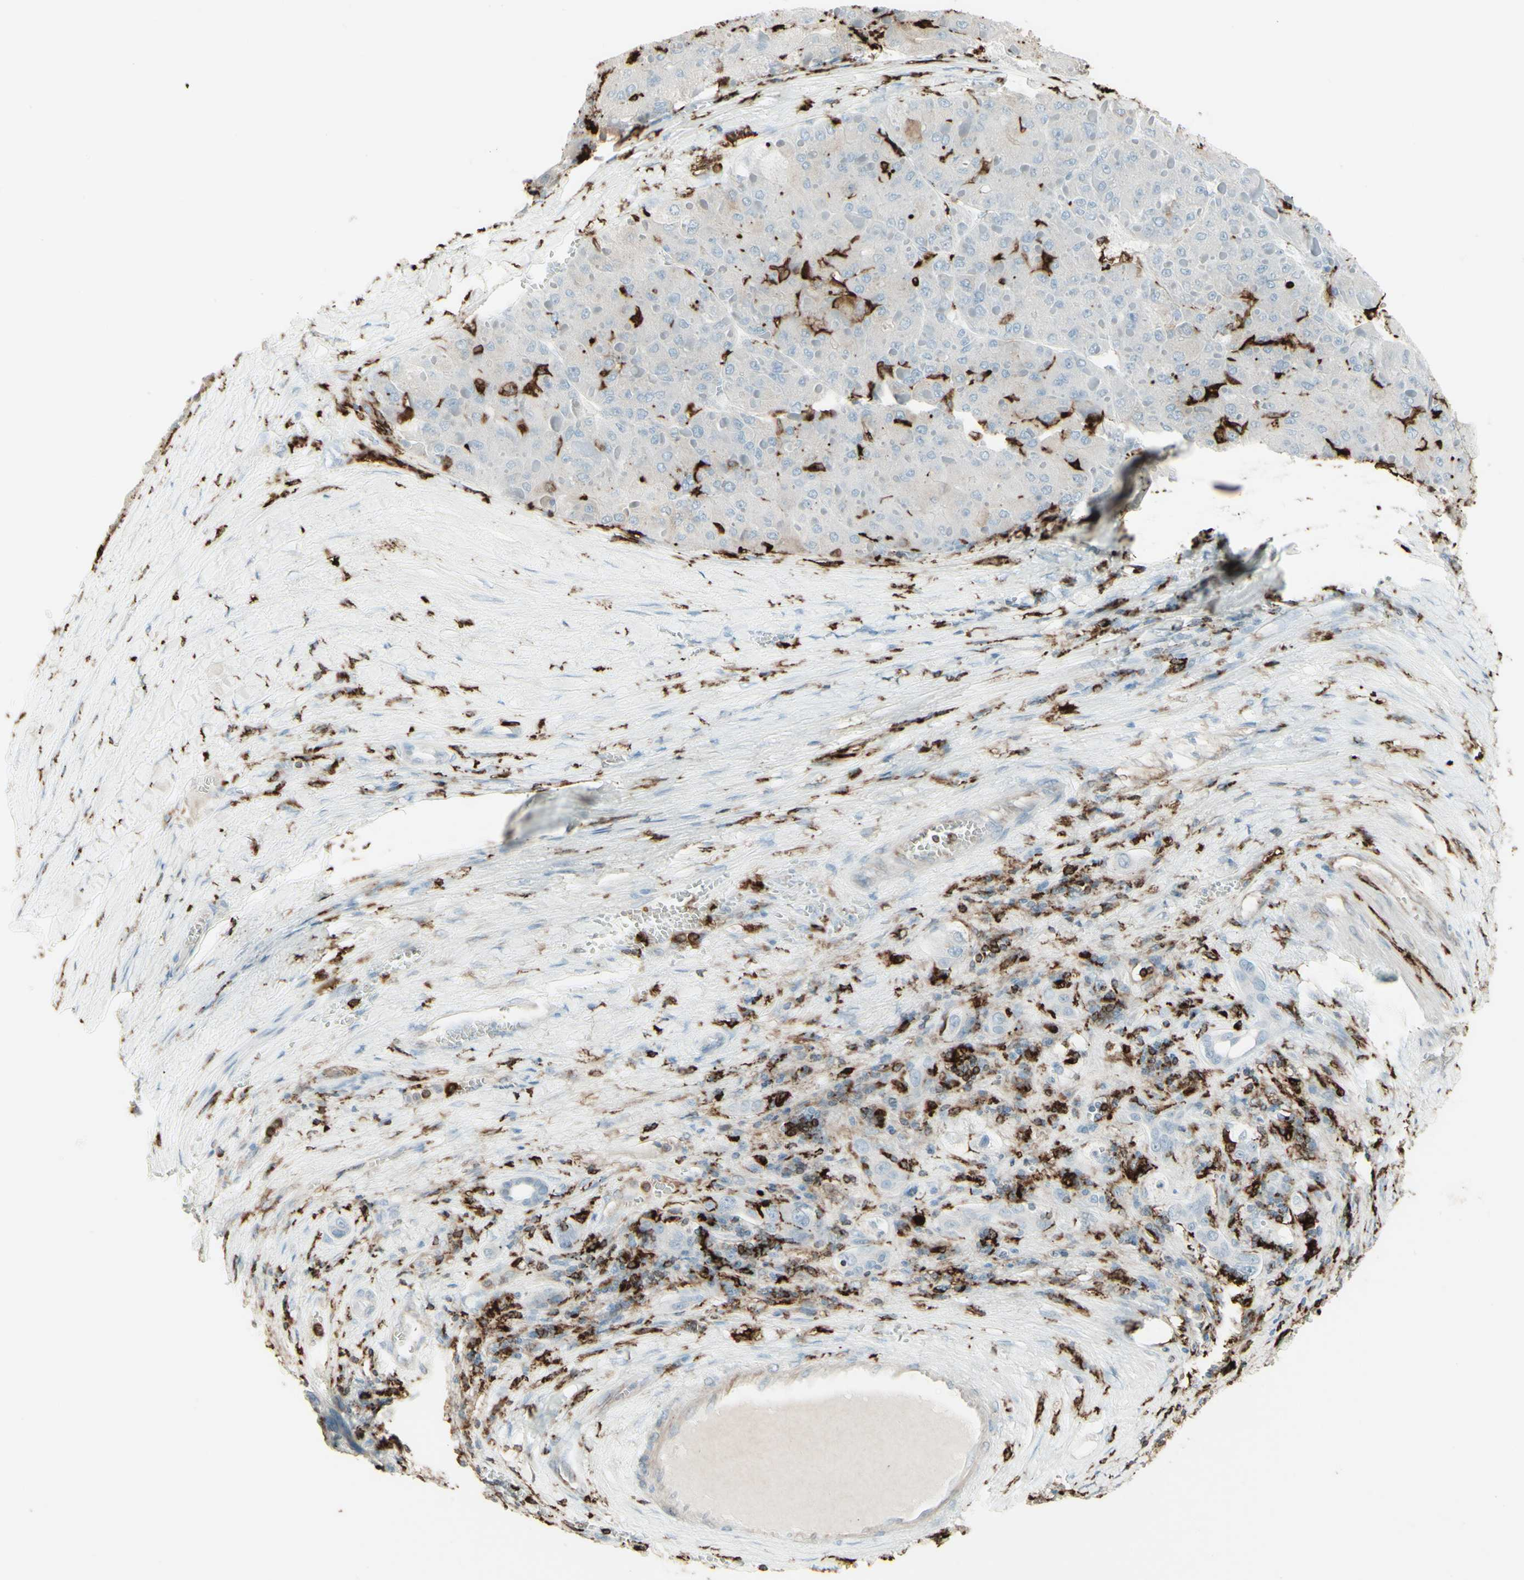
{"staining": {"intensity": "weak", "quantity": "<25%", "location": "cytoplasmic/membranous"}, "tissue": "liver cancer", "cell_type": "Tumor cells", "image_type": "cancer", "snomed": [{"axis": "morphology", "description": "Carcinoma, Hepatocellular, NOS"}, {"axis": "topography", "description": "Liver"}], "caption": "An immunohistochemistry photomicrograph of liver hepatocellular carcinoma is shown. There is no staining in tumor cells of liver hepatocellular carcinoma. (DAB (3,3'-diaminobenzidine) immunohistochemistry with hematoxylin counter stain).", "gene": "HLA-DPB1", "patient": {"sex": "female", "age": 73}}